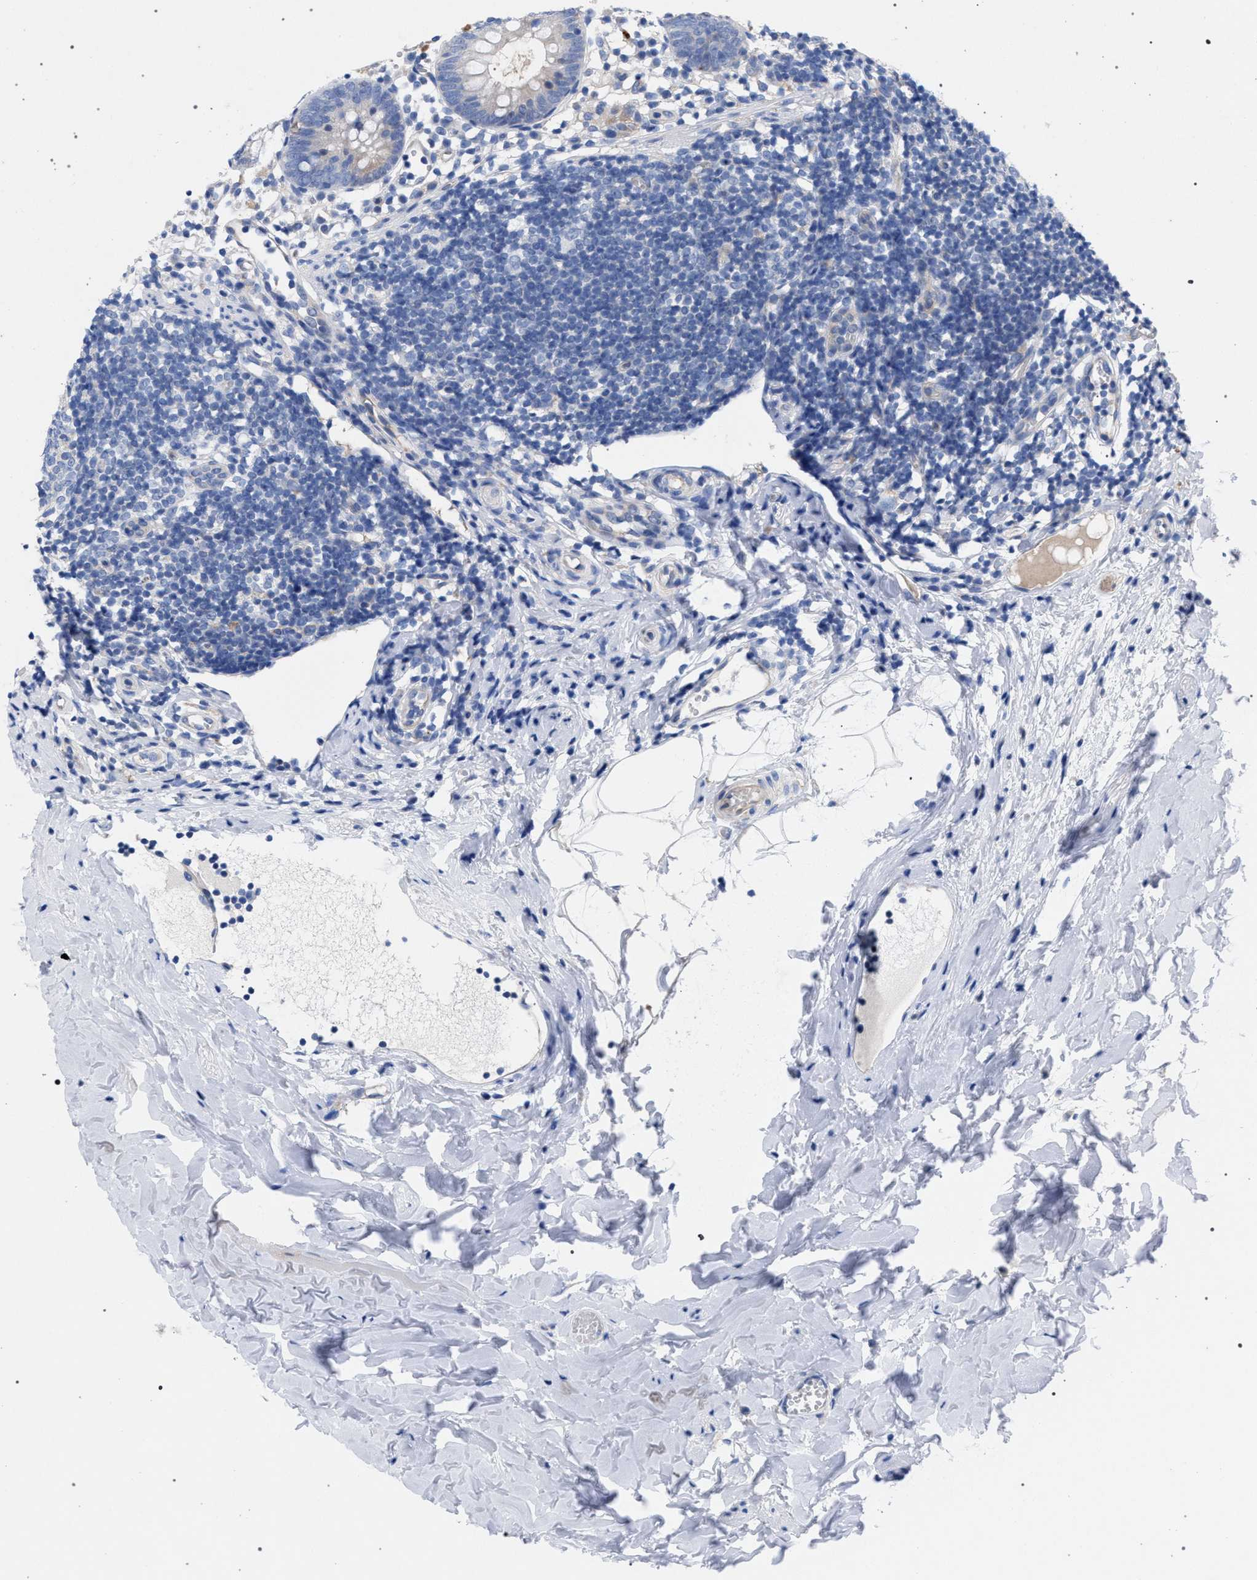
{"staining": {"intensity": "weak", "quantity": "<25%", "location": "cytoplasmic/membranous"}, "tissue": "appendix", "cell_type": "Glandular cells", "image_type": "normal", "snomed": [{"axis": "morphology", "description": "Normal tissue, NOS"}, {"axis": "topography", "description": "Appendix"}], "caption": "High magnification brightfield microscopy of unremarkable appendix stained with DAB (brown) and counterstained with hematoxylin (blue): glandular cells show no significant expression.", "gene": "GMPR", "patient": {"sex": "female", "age": 20}}